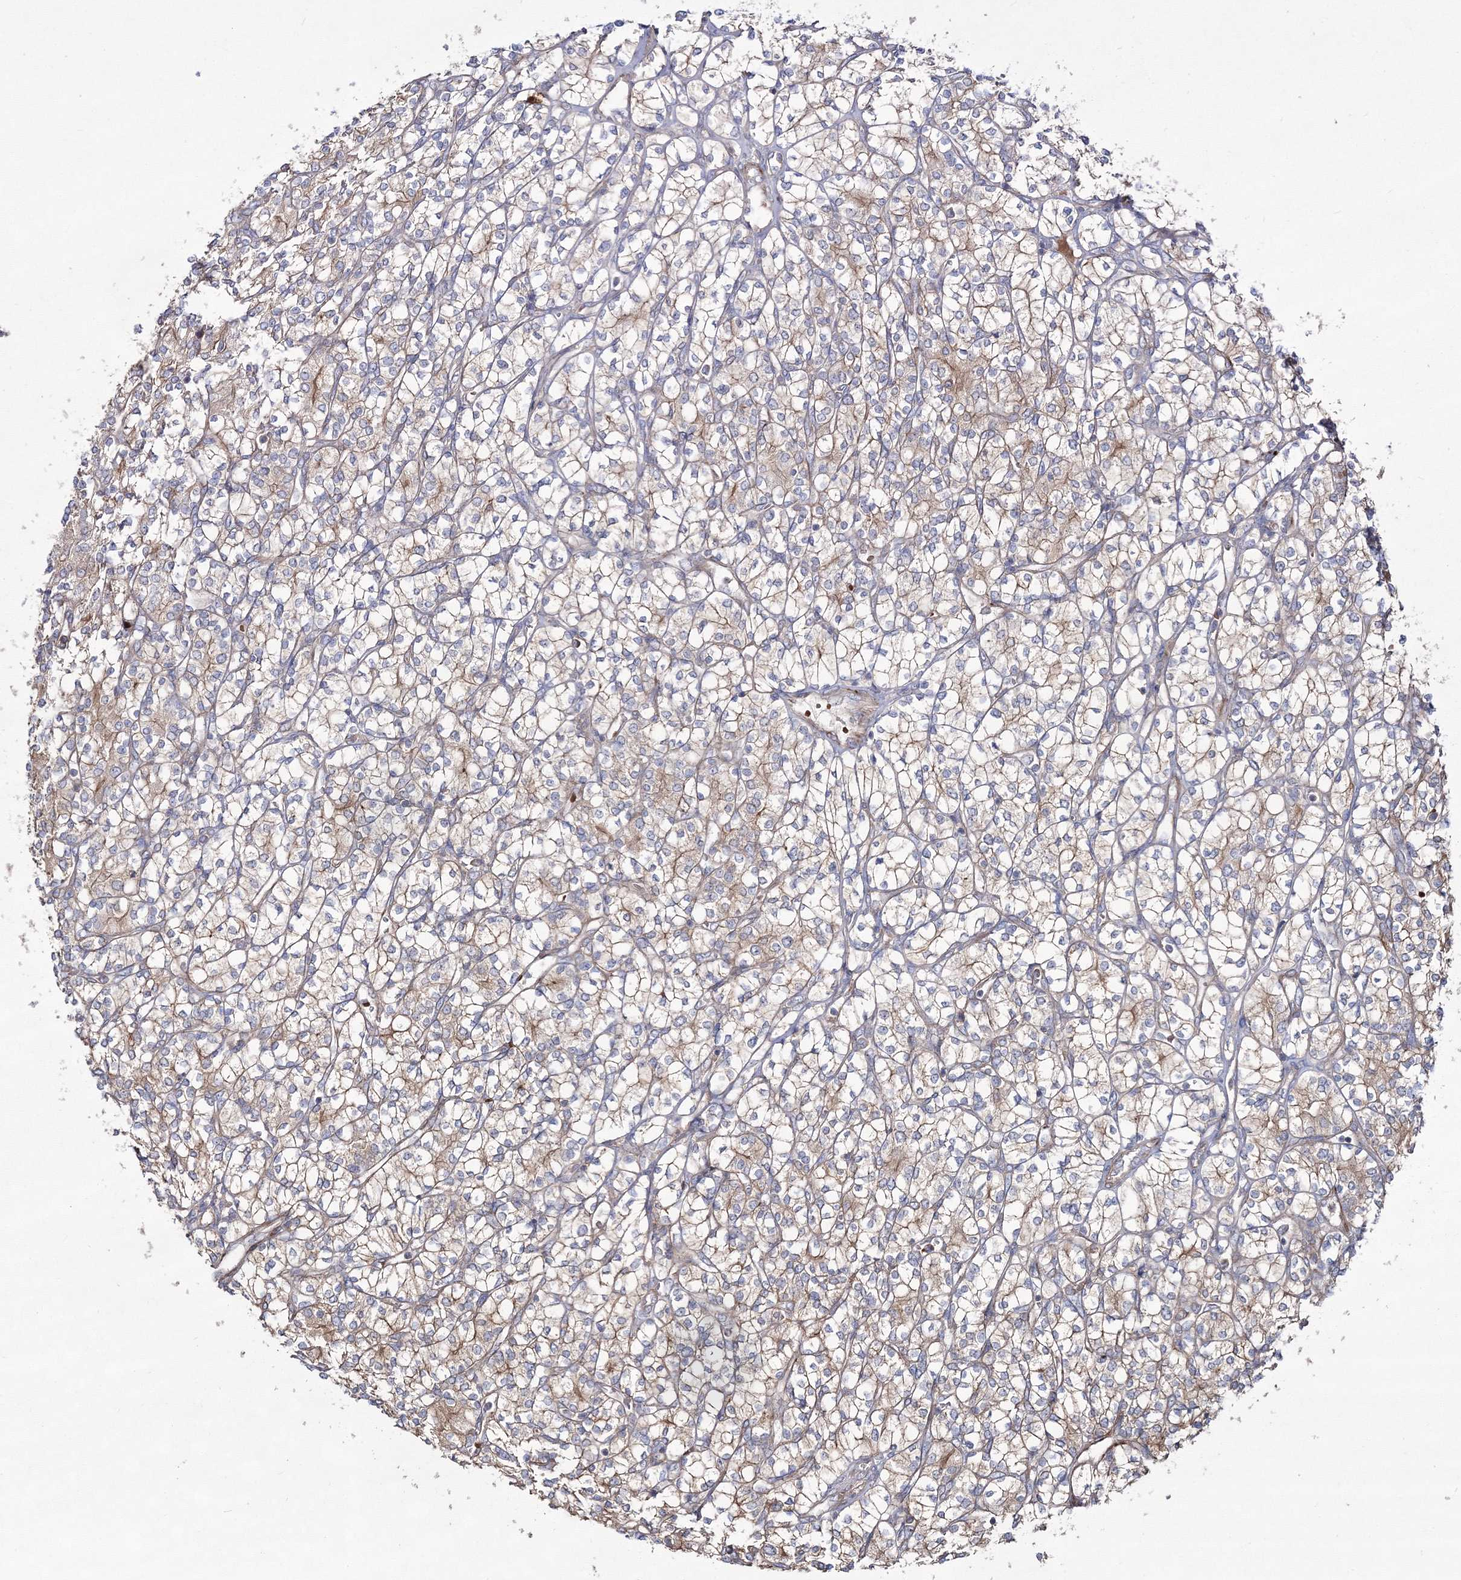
{"staining": {"intensity": "weak", "quantity": "25%-75%", "location": "cytoplasmic/membranous"}, "tissue": "renal cancer", "cell_type": "Tumor cells", "image_type": "cancer", "snomed": [{"axis": "morphology", "description": "Adenocarcinoma, NOS"}, {"axis": "topography", "description": "Kidney"}], "caption": "This image demonstrates immunohistochemistry (IHC) staining of human renal cancer (adenocarcinoma), with low weak cytoplasmic/membranous expression in approximately 25%-75% of tumor cells.", "gene": "ZSWIM6", "patient": {"sex": "male", "age": 77}}